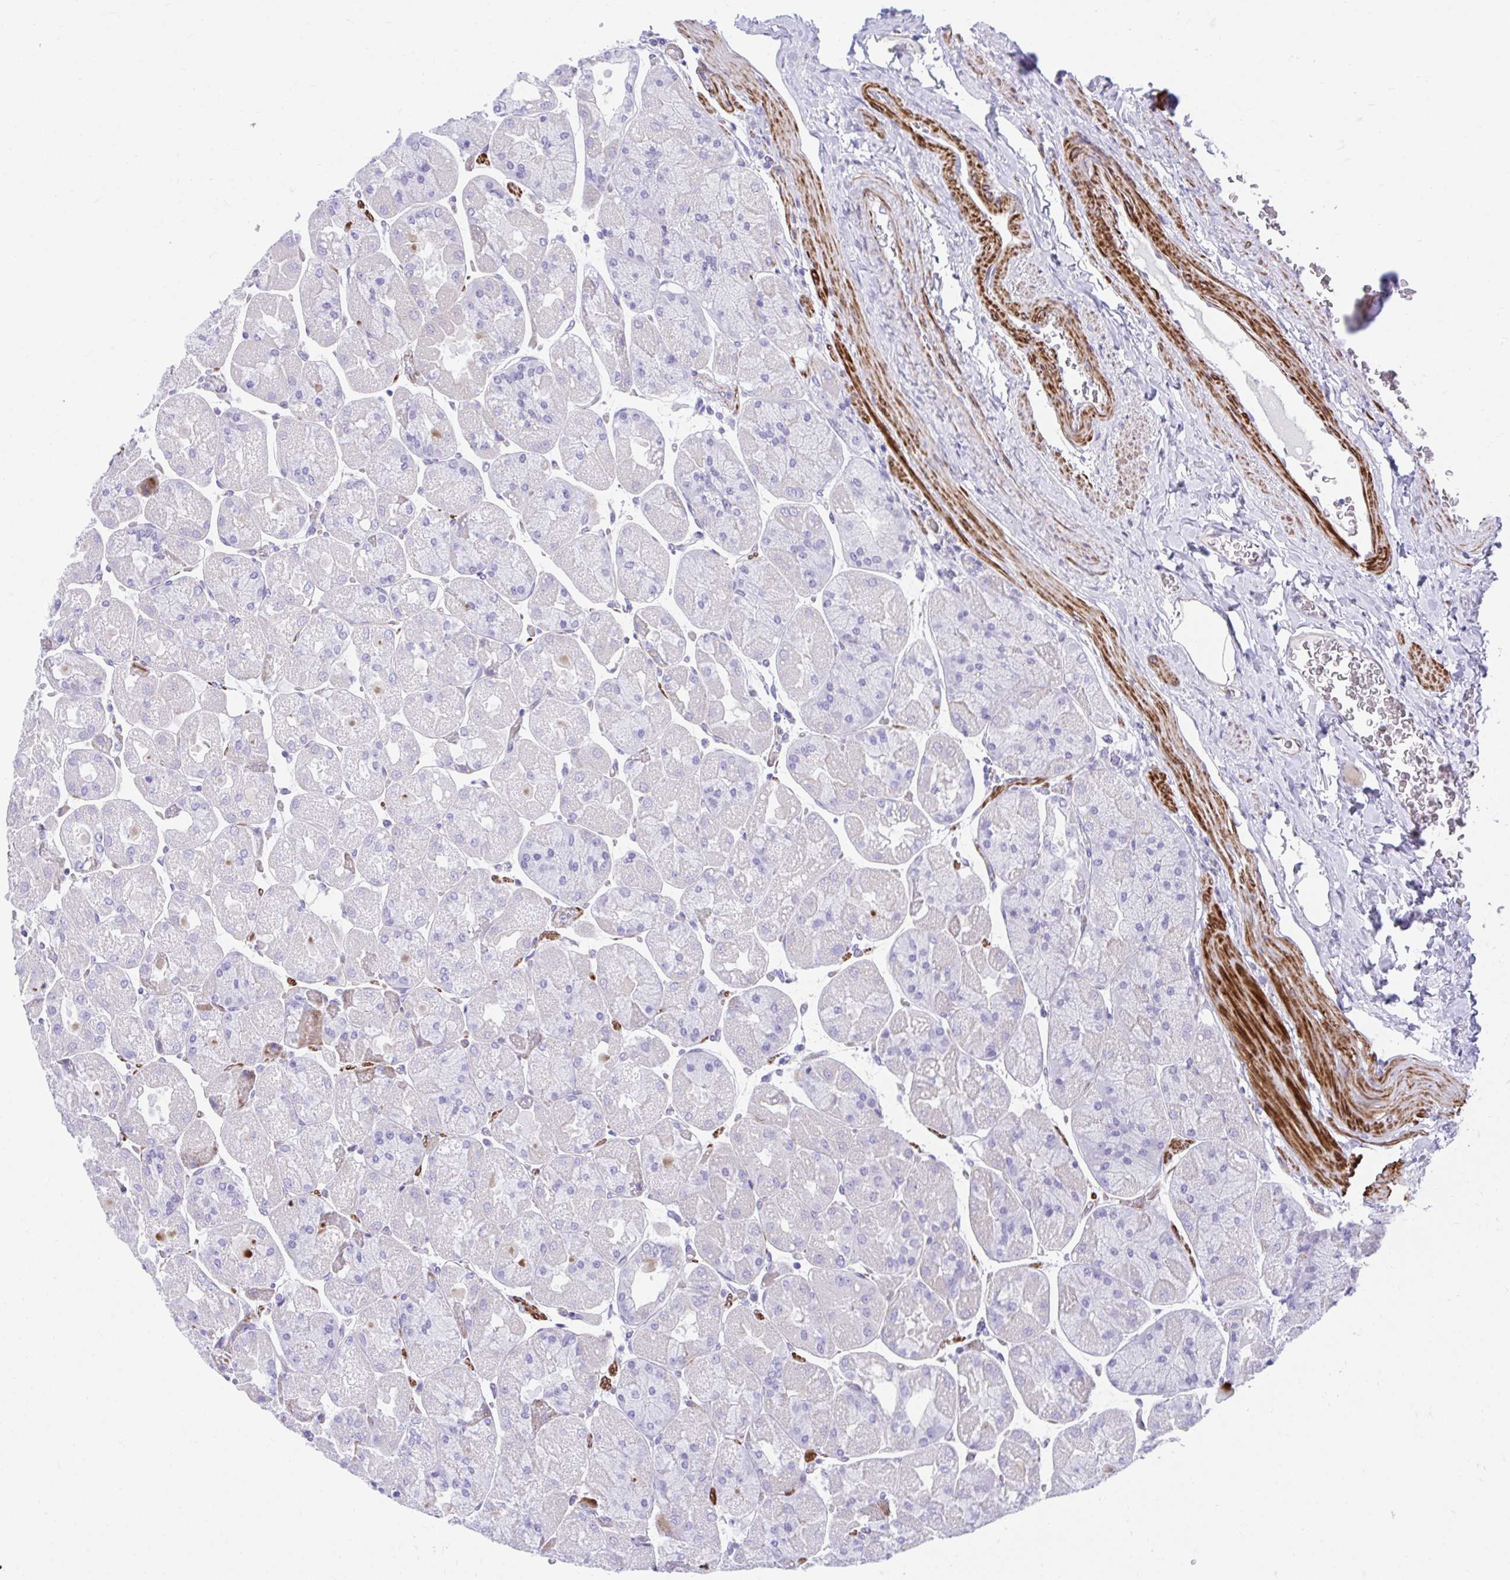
{"staining": {"intensity": "moderate", "quantity": "<25%", "location": "cytoplasmic/membranous,nuclear"}, "tissue": "stomach", "cell_type": "Glandular cells", "image_type": "normal", "snomed": [{"axis": "morphology", "description": "Normal tissue, NOS"}, {"axis": "topography", "description": "Stomach"}], "caption": "Immunohistochemical staining of normal stomach displays moderate cytoplasmic/membranous,nuclear protein expression in approximately <25% of glandular cells.", "gene": "CSTB", "patient": {"sex": "female", "age": 61}}